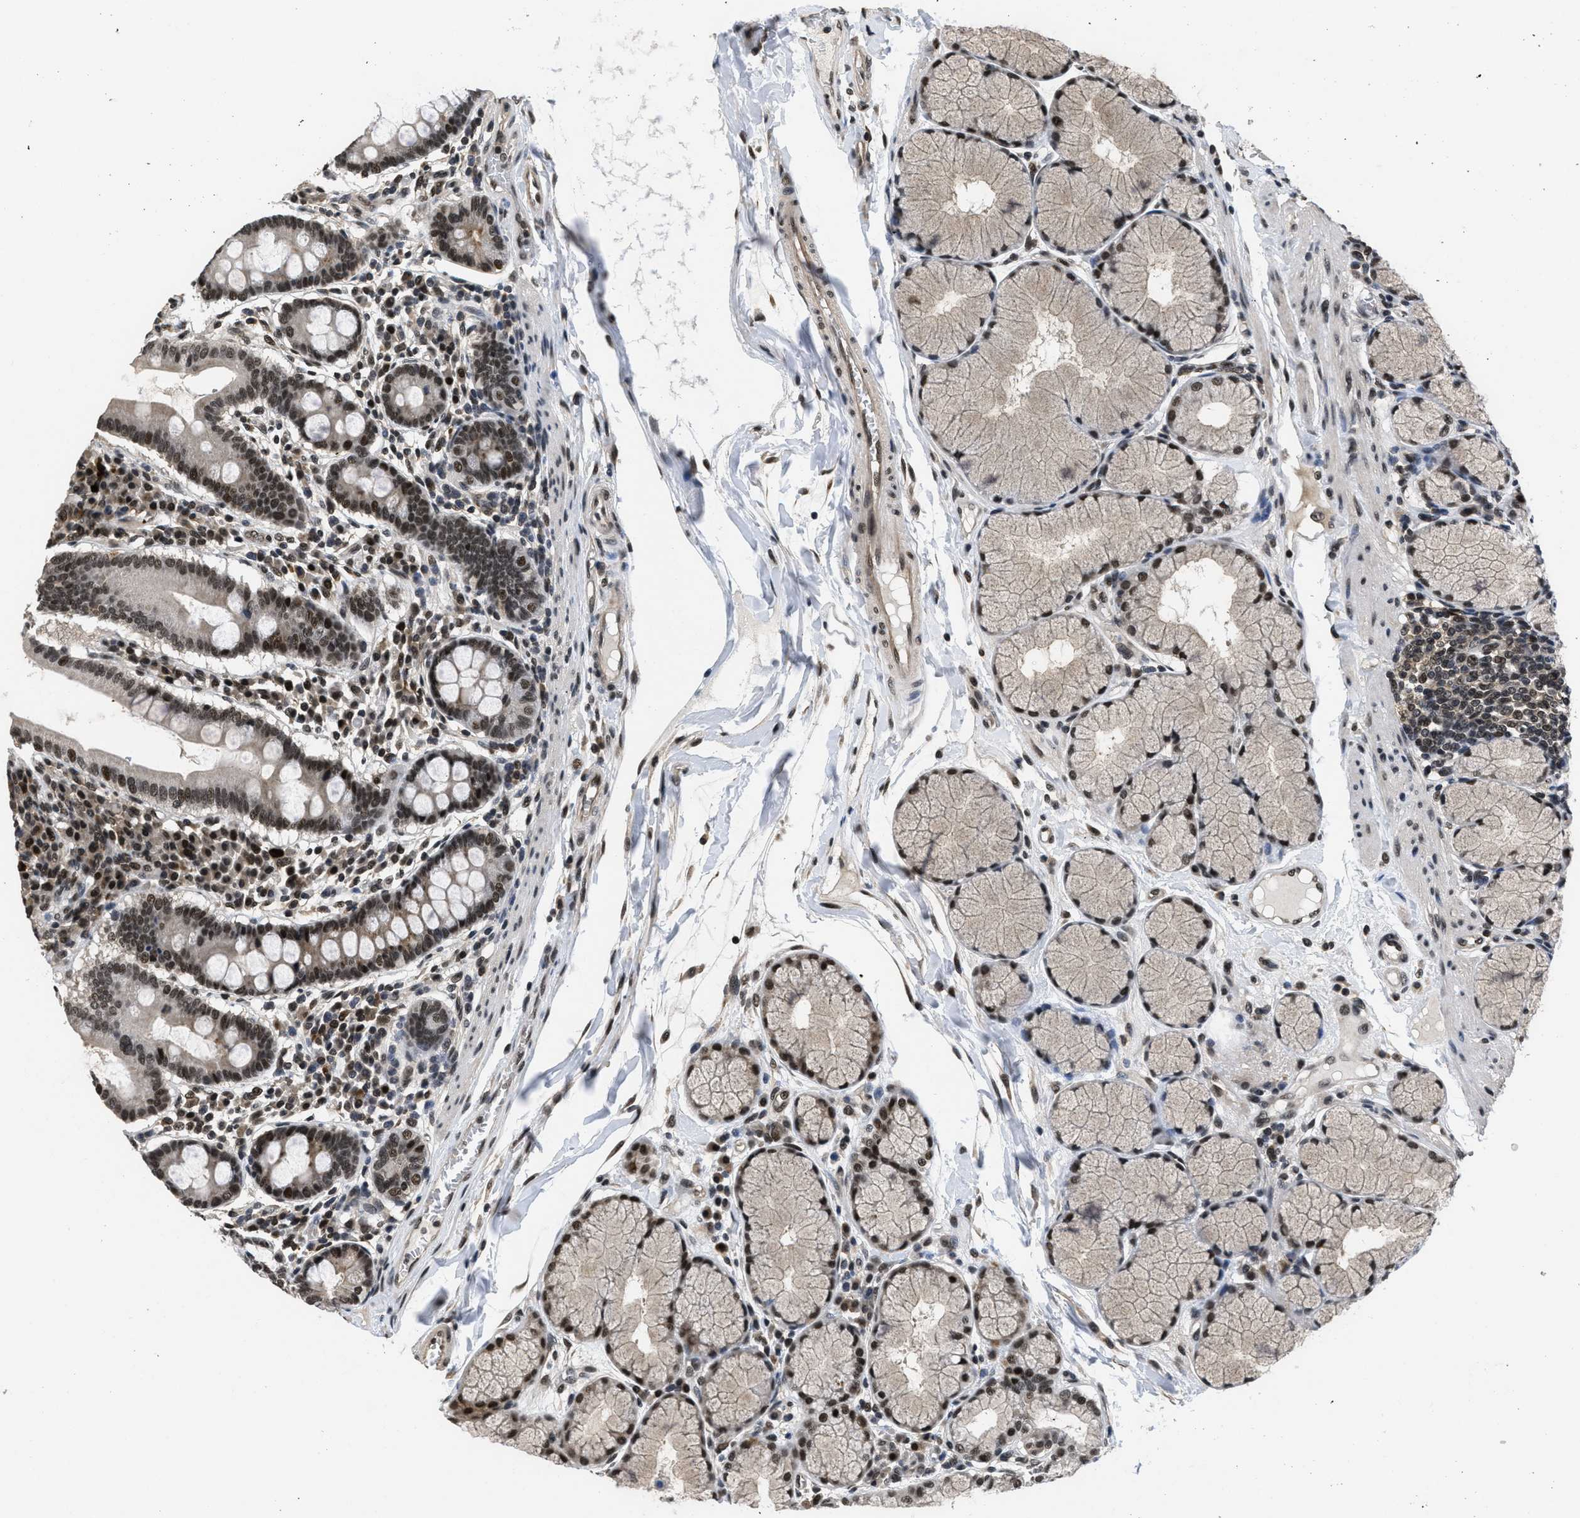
{"staining": {"intensity": "strong", "quantity": ">75%", "location": "cytoplasmic/membranous,nuclear"}, "tissue": "duodenum", "cell_type": "Glandular cells", "image_type": "normal", "snomed": [{"axis": "morphology", "description": "Normal tissue, NOS"}, {"axis": "topography", "description": "Duodenum"}], "caption": "Immunohistochemical staining of unremarkable duodenum displays high levels of strong cytoplasmic/membranous,nuclear positivity in about >75% of glandular cells. The protein of interest is shown in brown color, while the nuclei are stained blue.", "gene": "CUL4B", "patient": {"sex": "male", "age": 50}}